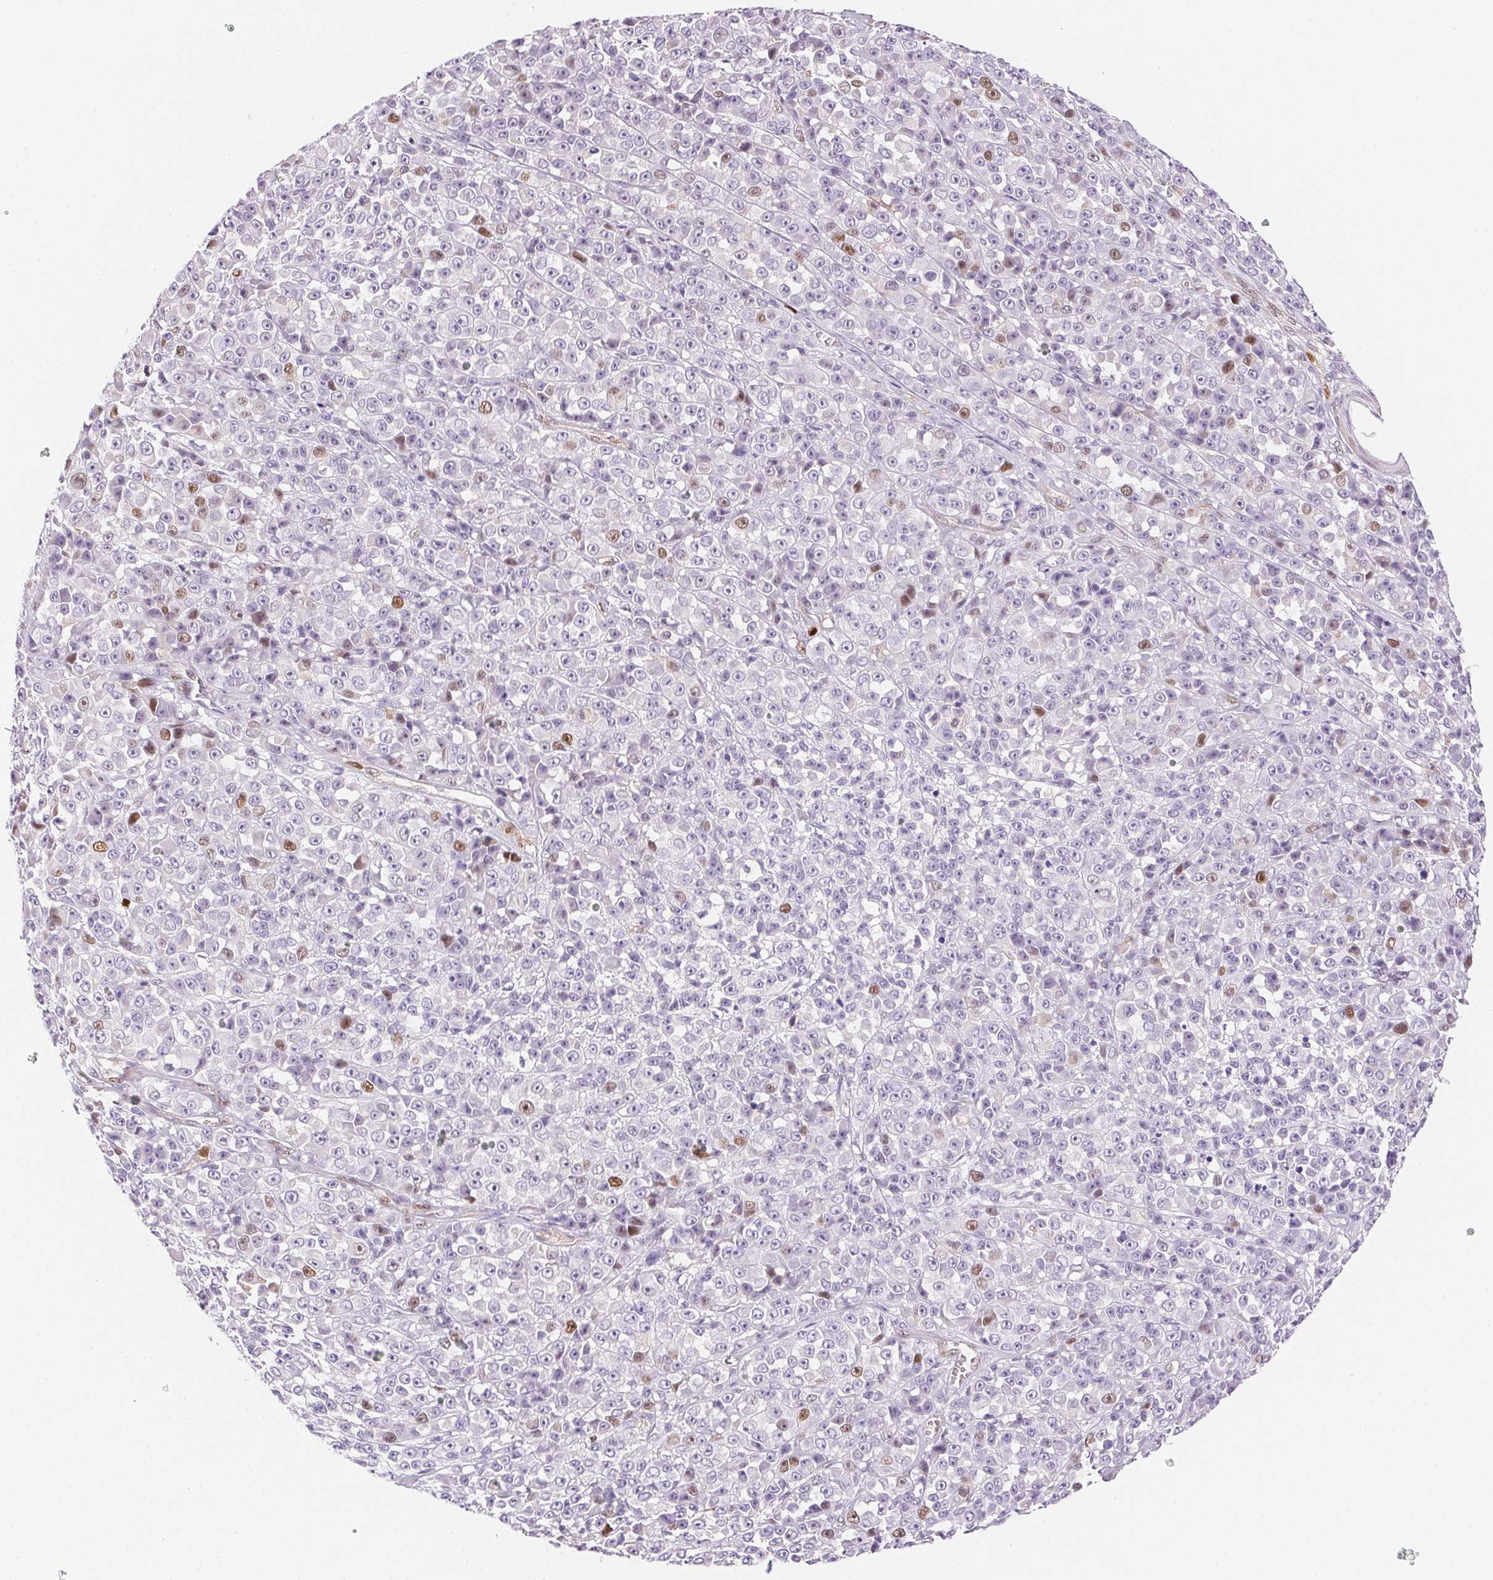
{"staining": {"intensity": "moderate", "quantity": "<25%", "location": "nuclear"}, "tissue": "melanoma", "cell_type": "Tumor cells", "image_type": "cancer", "snomed": [{"axis": "morphology", "description": "Malignant melanoma, NOS"}, {"axis": "topography", "description": "Skin"}, {"axis": "topography", "description": "Skin of back"}], "caption": "Tumor cells reveal low levels of moderate nuclear positivity in about <25% of cells in malignant melanoma.", "gene": "SMTN", "patient": {"sex": "male", "age": 91}}